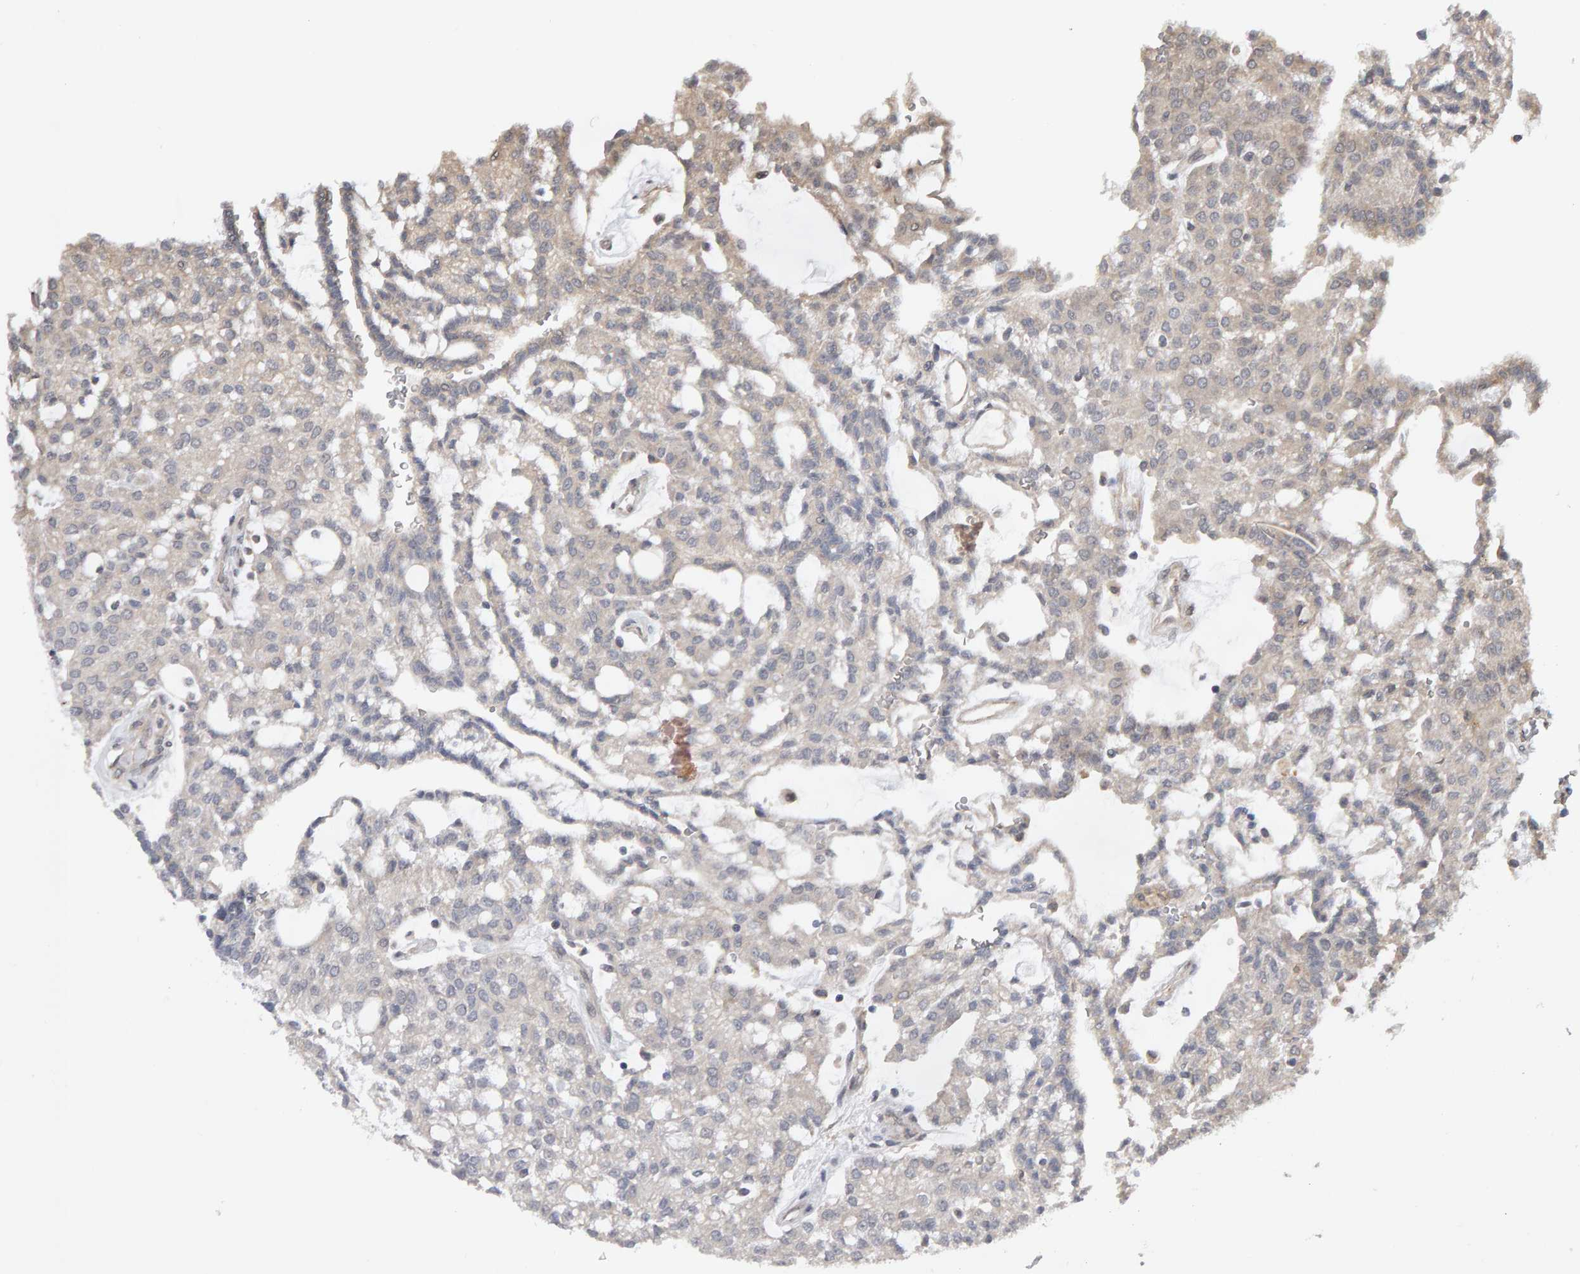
{"staining": {"intensity": "weak", "quantity": "<25%", "location": "cytoplasmic/membranous"}, "tissue": "renal cancer", "cell_type": "Tumor cells", "image_type": "cancer", "snomed": [{"axis": "morphology", "description": "Adenocarcinoma, NOS"}, {"axis": "topography", "description": "Kidney"}], "caption": "This is an immunohistochemistry (IHC) histopathology image of renal adenocarcinoma. There is no expression in tumor cells.", "gene": "COASY", "patient": {"sex": "male", "age": 63}}